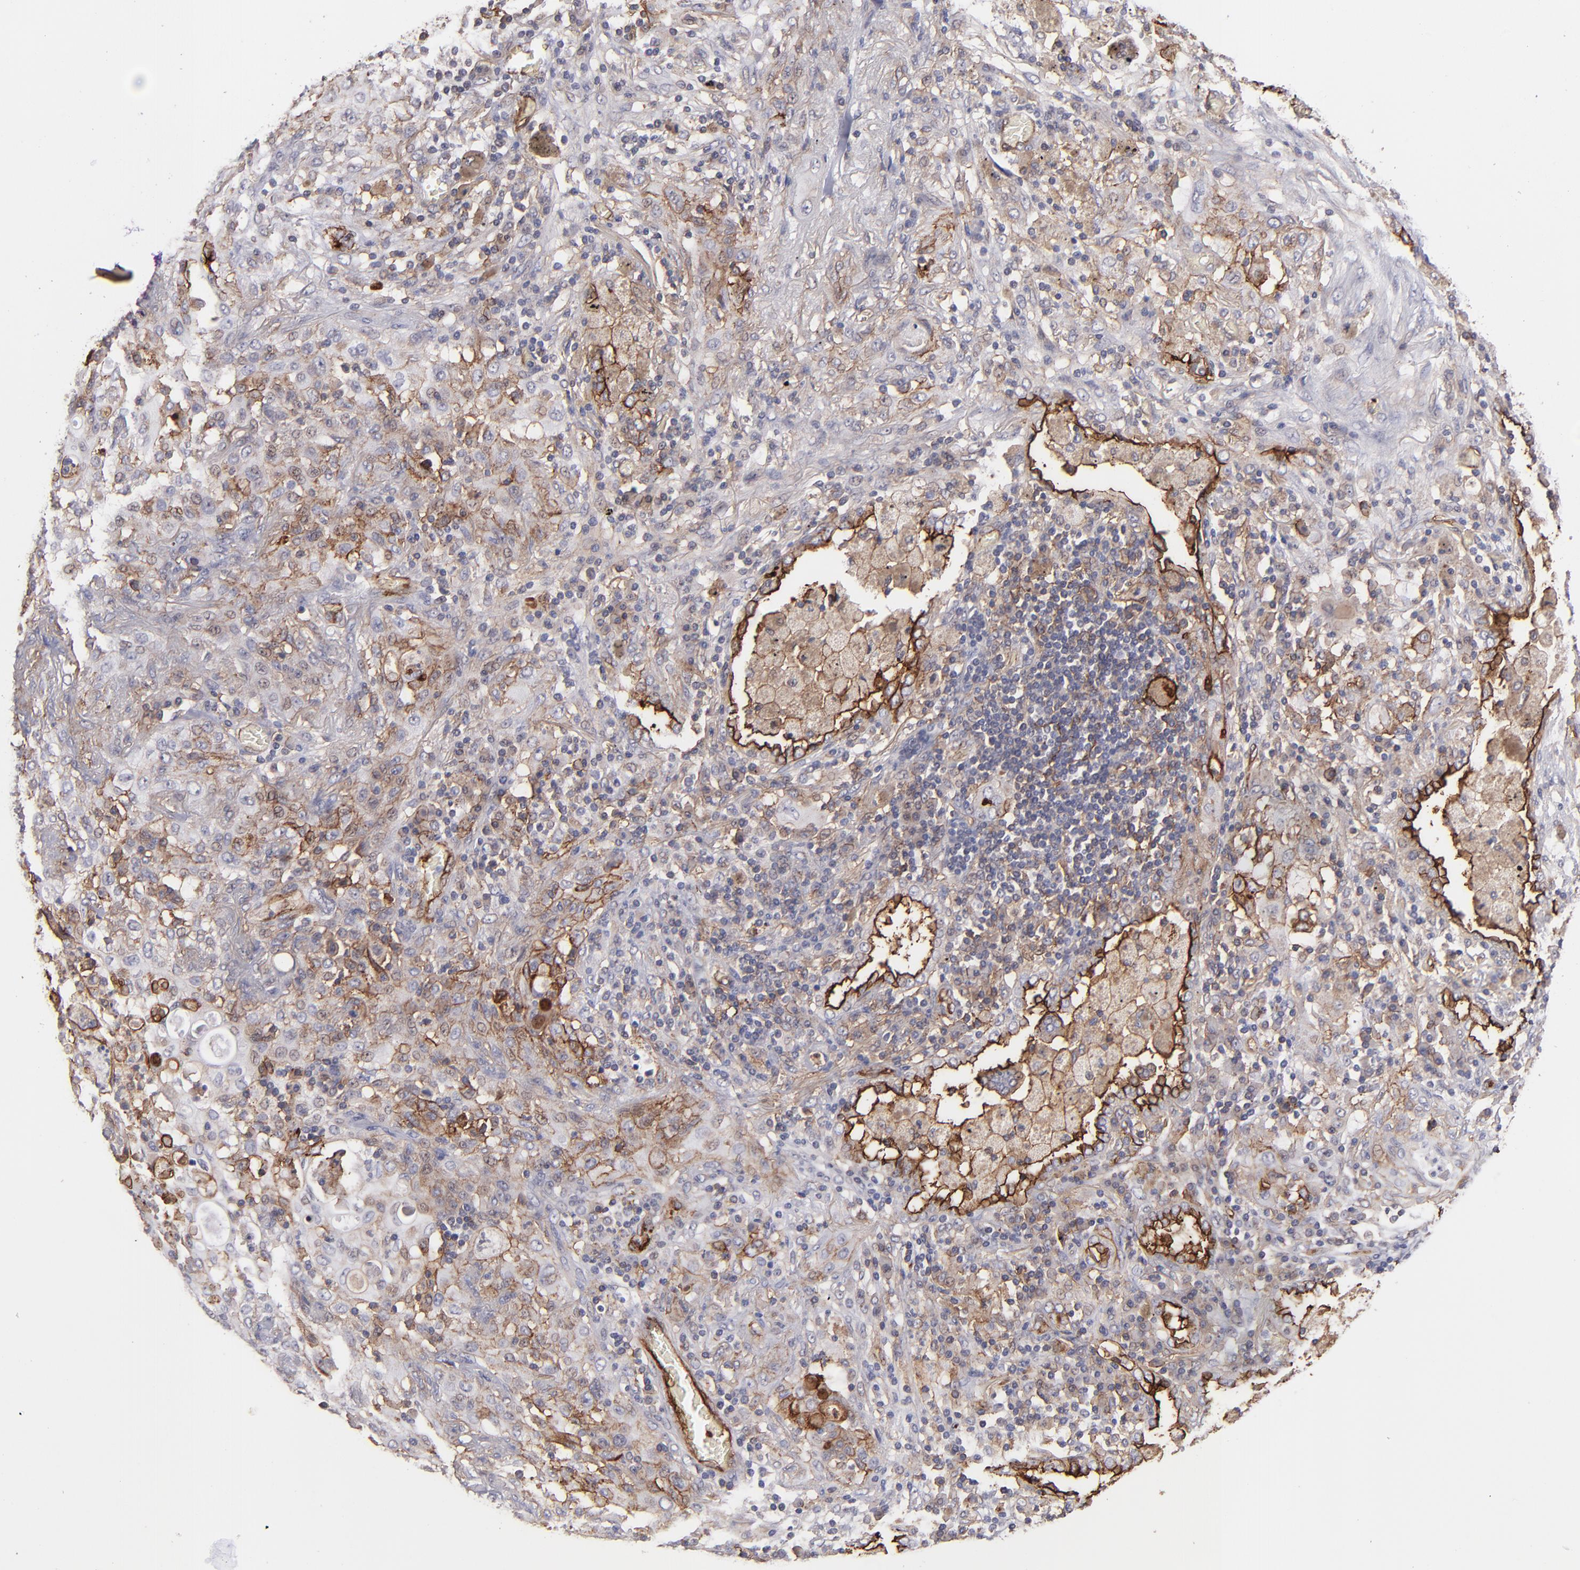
{"staining": {"intensity": "moderate", "quantity": "25%-75%", "location": "cytoplasmic/membranous"}, "tissue": "lung cancer", "cell_type": "Tumor cells", "image_type": "cancer", "snomed": [{"axis": "morphology", "description": "Squamous cell carcinoma, NOS"}, {"axis": "topography", "description": "Lung"}], "caption": "Human lung squamous cell carcinoma stained with a protein marker exhibits moderate staining in tumor cells.", "gene": "ICAM1", "patient": {"sex": "female", "age": 47}}